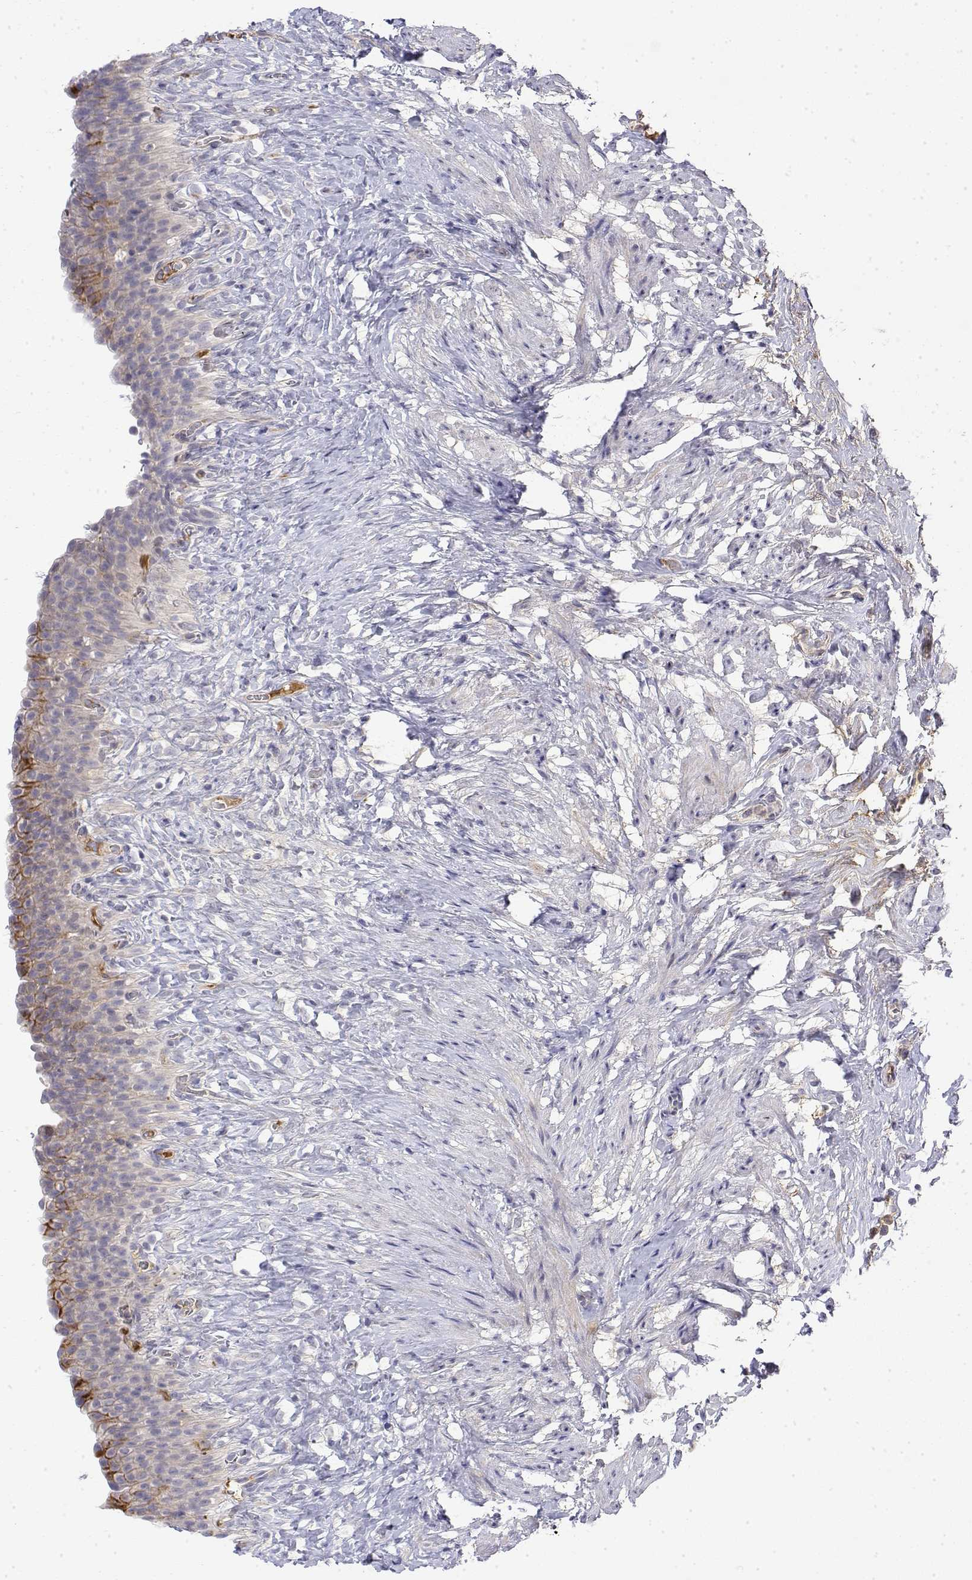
{"staining": {"intensity": "negative", "quantity": "none", "location": "none"}, "tissue": "urinary bladder", "cell_type": "Urothelial cells", "image_type": "normal", "snomed": [{"axis": "morphology", "description": "Normal tissue, NOS"}, {"axis": "topography", "description": "Urinary bladder"}, {"axis": "topography", "description": "Prostate"}], "caption": "The histopathology image displays no significant staining in urothelial cells of urinary bladder.", "gene": "IGFBP4", "patient": {"sex": "male", "age": 76}}